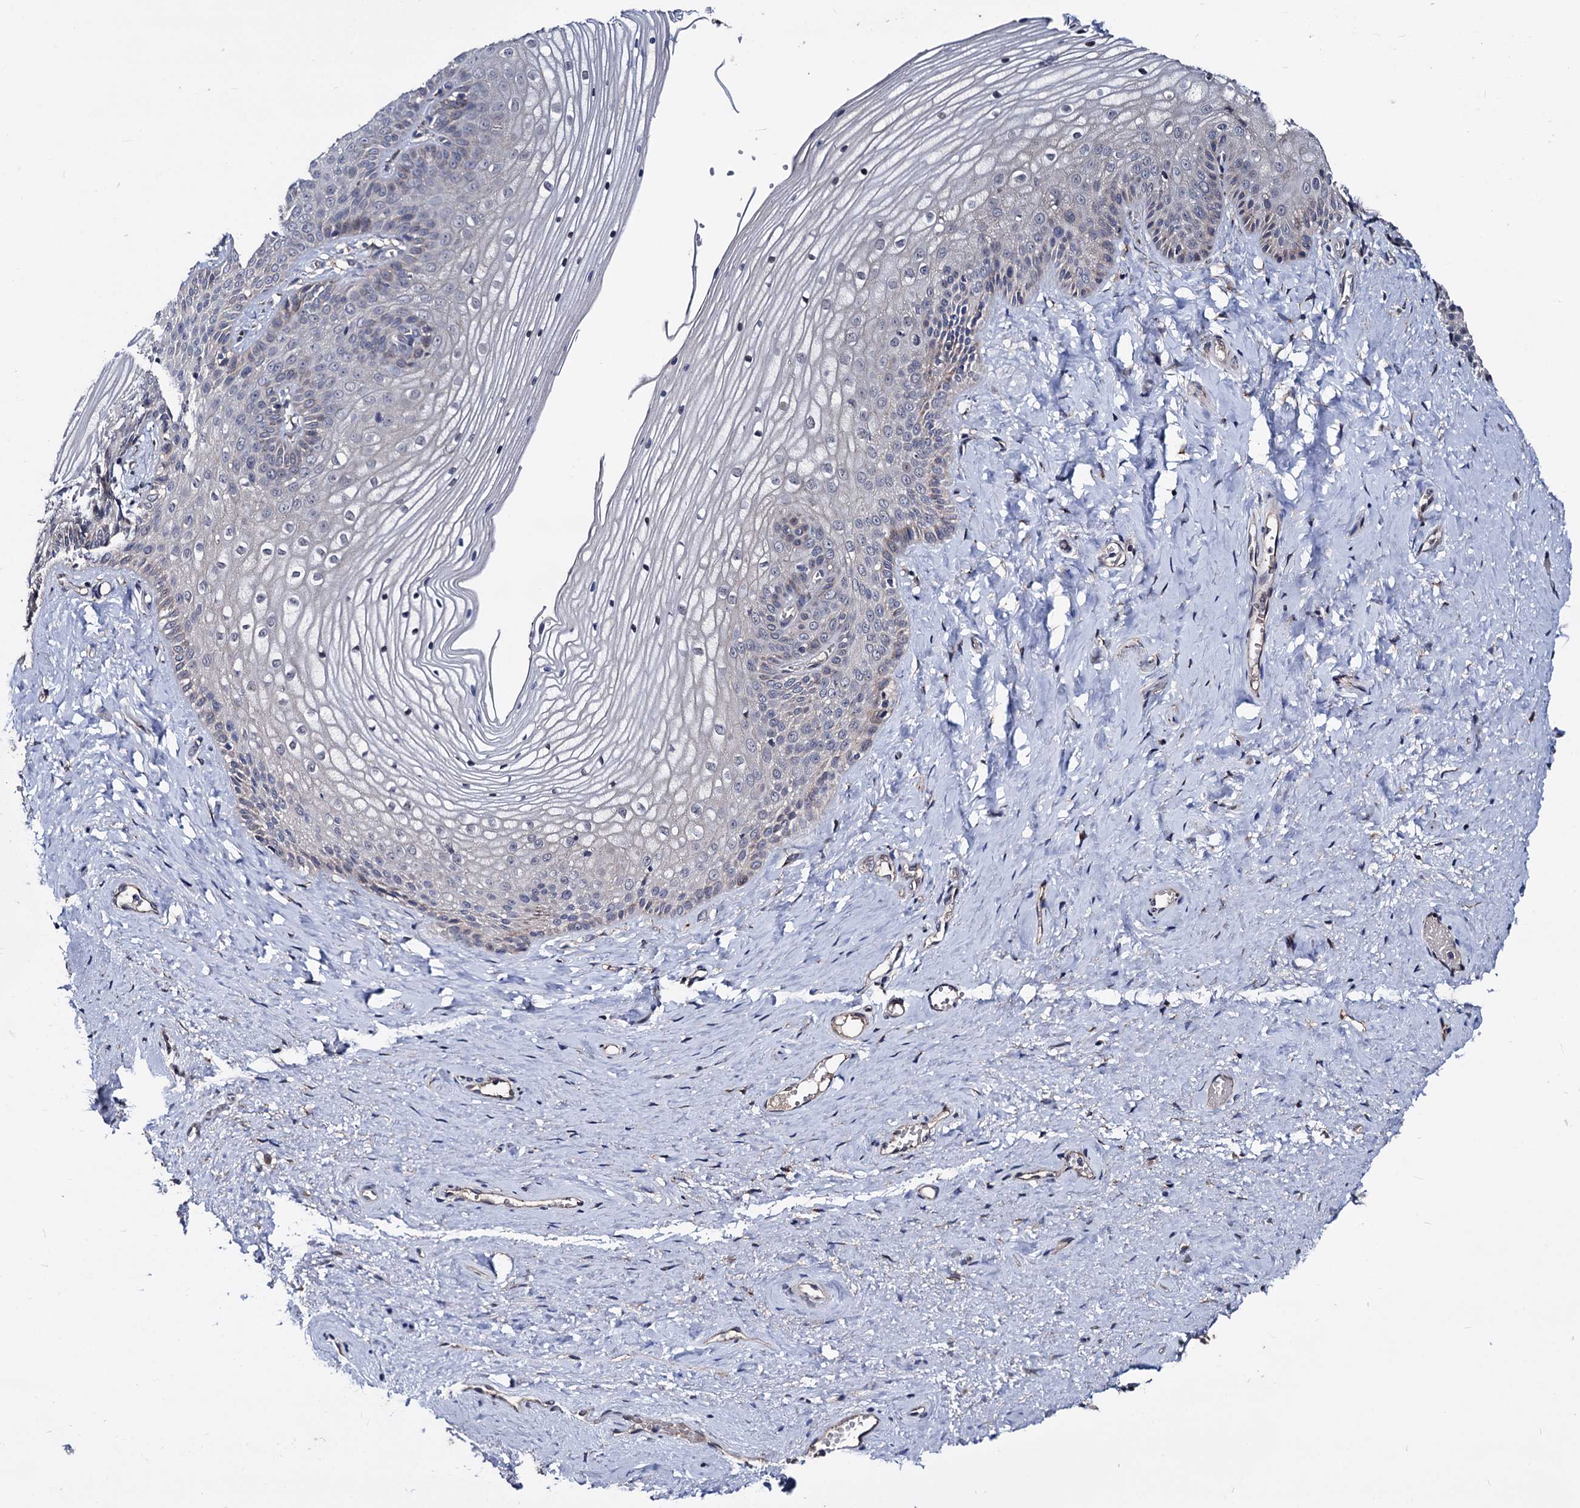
{"staining": {"intensity": "moderate", "quantity": "25%-75%", "location": "cytoplasmic/membranous"}, "tissue": "vagina", "cell_type": "Squamous epithelial cells", "image_type": "normal", "snomed": [{"axis": "morphology", "description": "Normal tissue, NOS"}, {"axis": "topography", "description": "Vagina"}, {"axis": "topography", "description": "Cervix"}], "caption": "Brown immunohistochemical staining in benign human vagina displays moderate cytoplasmic/membranous staining in approximately 25%-75% of squamous epithelial cells. (DAB (3,3'-diaminobenzidine) IHC with brightfield microscopy, high magnification).", "gene": "SMAGP", "patient": {"sex": "female", "age": 40}}